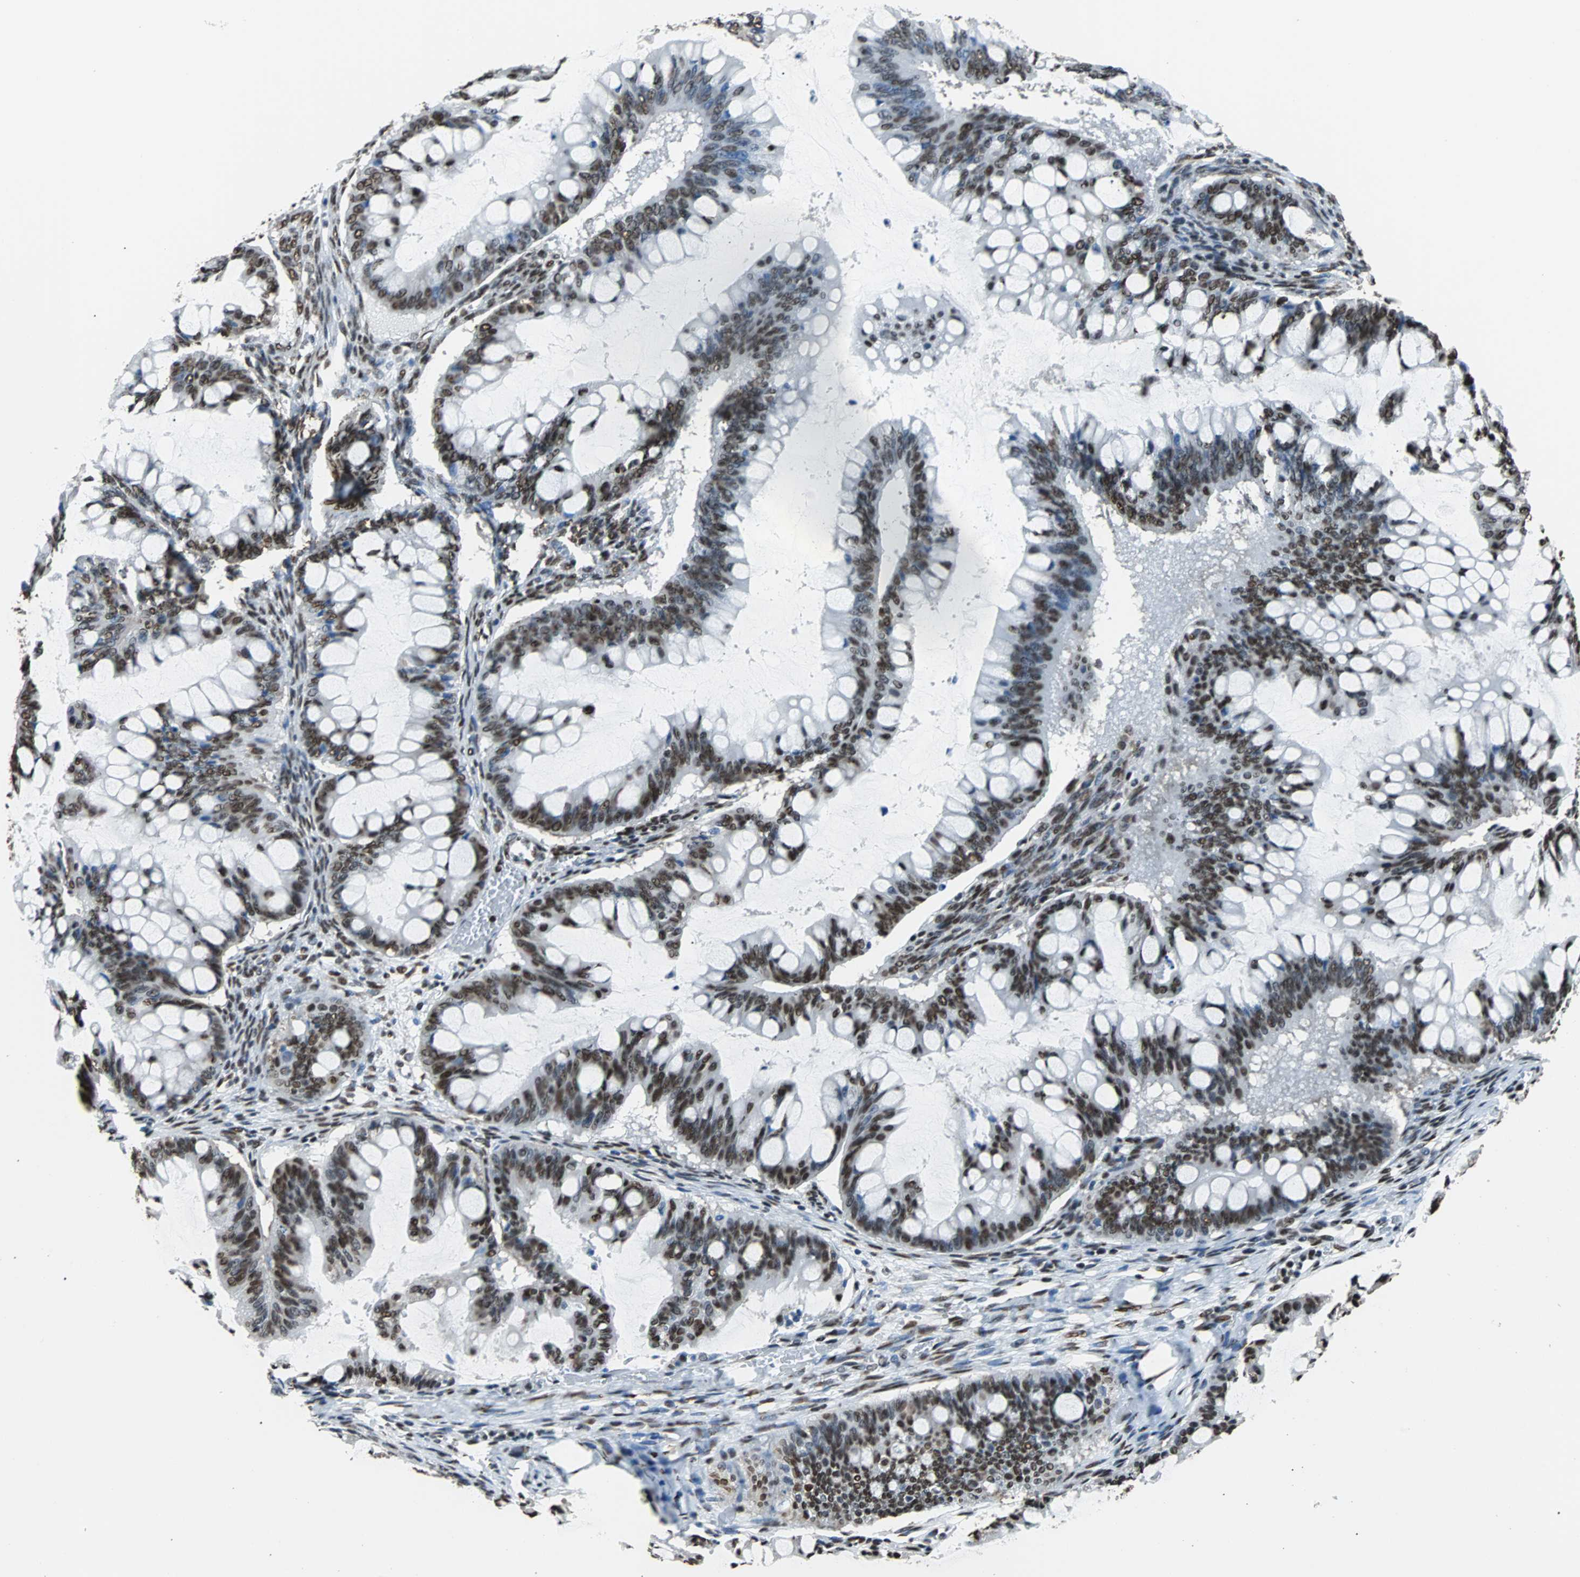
{"staining": {"intensity": "strong", "quantity": ">75%", "location": "nuclear"}, "tissue": "ovarian cancer", "cell_type": "Tumor cells", "image_type": "cancer", "snomed": [{"axis": "morphology", "description": "Cystadenocarcinoma, mucinous, NOS"}, {"axis": "topography", "description": "Ovary"}], "caption": "High-magnification brightfield microscopy of ovarian cancer stained with DAB (3,3'-diaminobenzidine) (brown) and counterstained with hematoxylin (blue). tumor cells exhibit strong nuclear positivity is seen in about>75% of cells.", "gene": "FUBP1", "patient": {"sex": "female", "age": 73}}